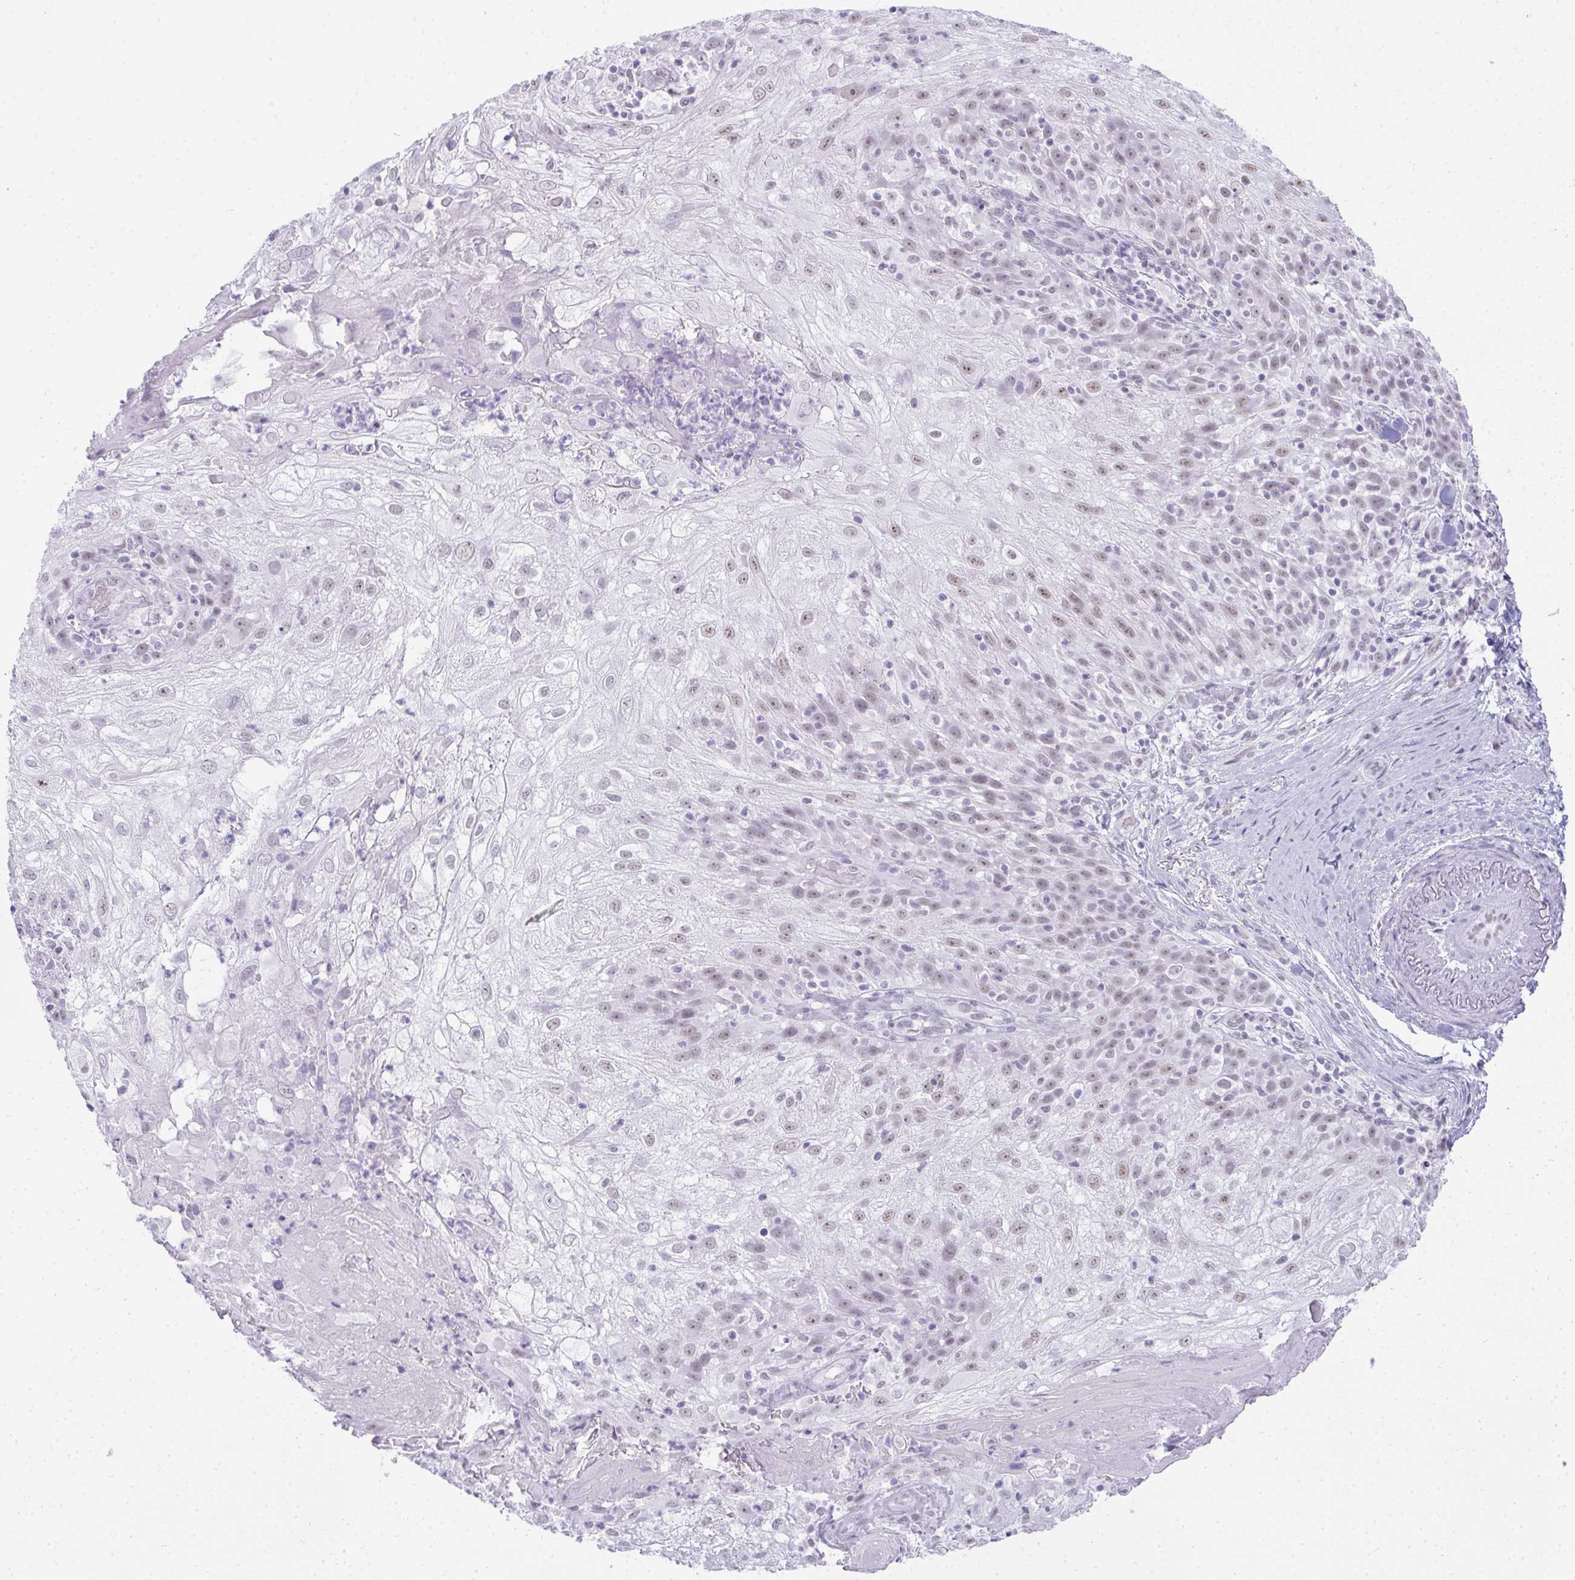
{"staining": {"intensity": "weak", "quantity": "<25%", "location": "nuclear"}, "tissue": "skin cancer", "cell_type": "Tumor cells", "image_type": "cancer", "snomed": [{"axis": "morphology", "description": "Normal tissue, NOS"}, {"axis": "morphology", "description": "Squamous cell carcinoma, NOS"}, {"axis": "topography", "description": "Skin"}], "caption": "Immunohistochemistry (IHC) of human skin cancer shows no staining in tumor cells.", "gene": "PLA2G1B", "patient": {"sex": "female", "age": 83}}